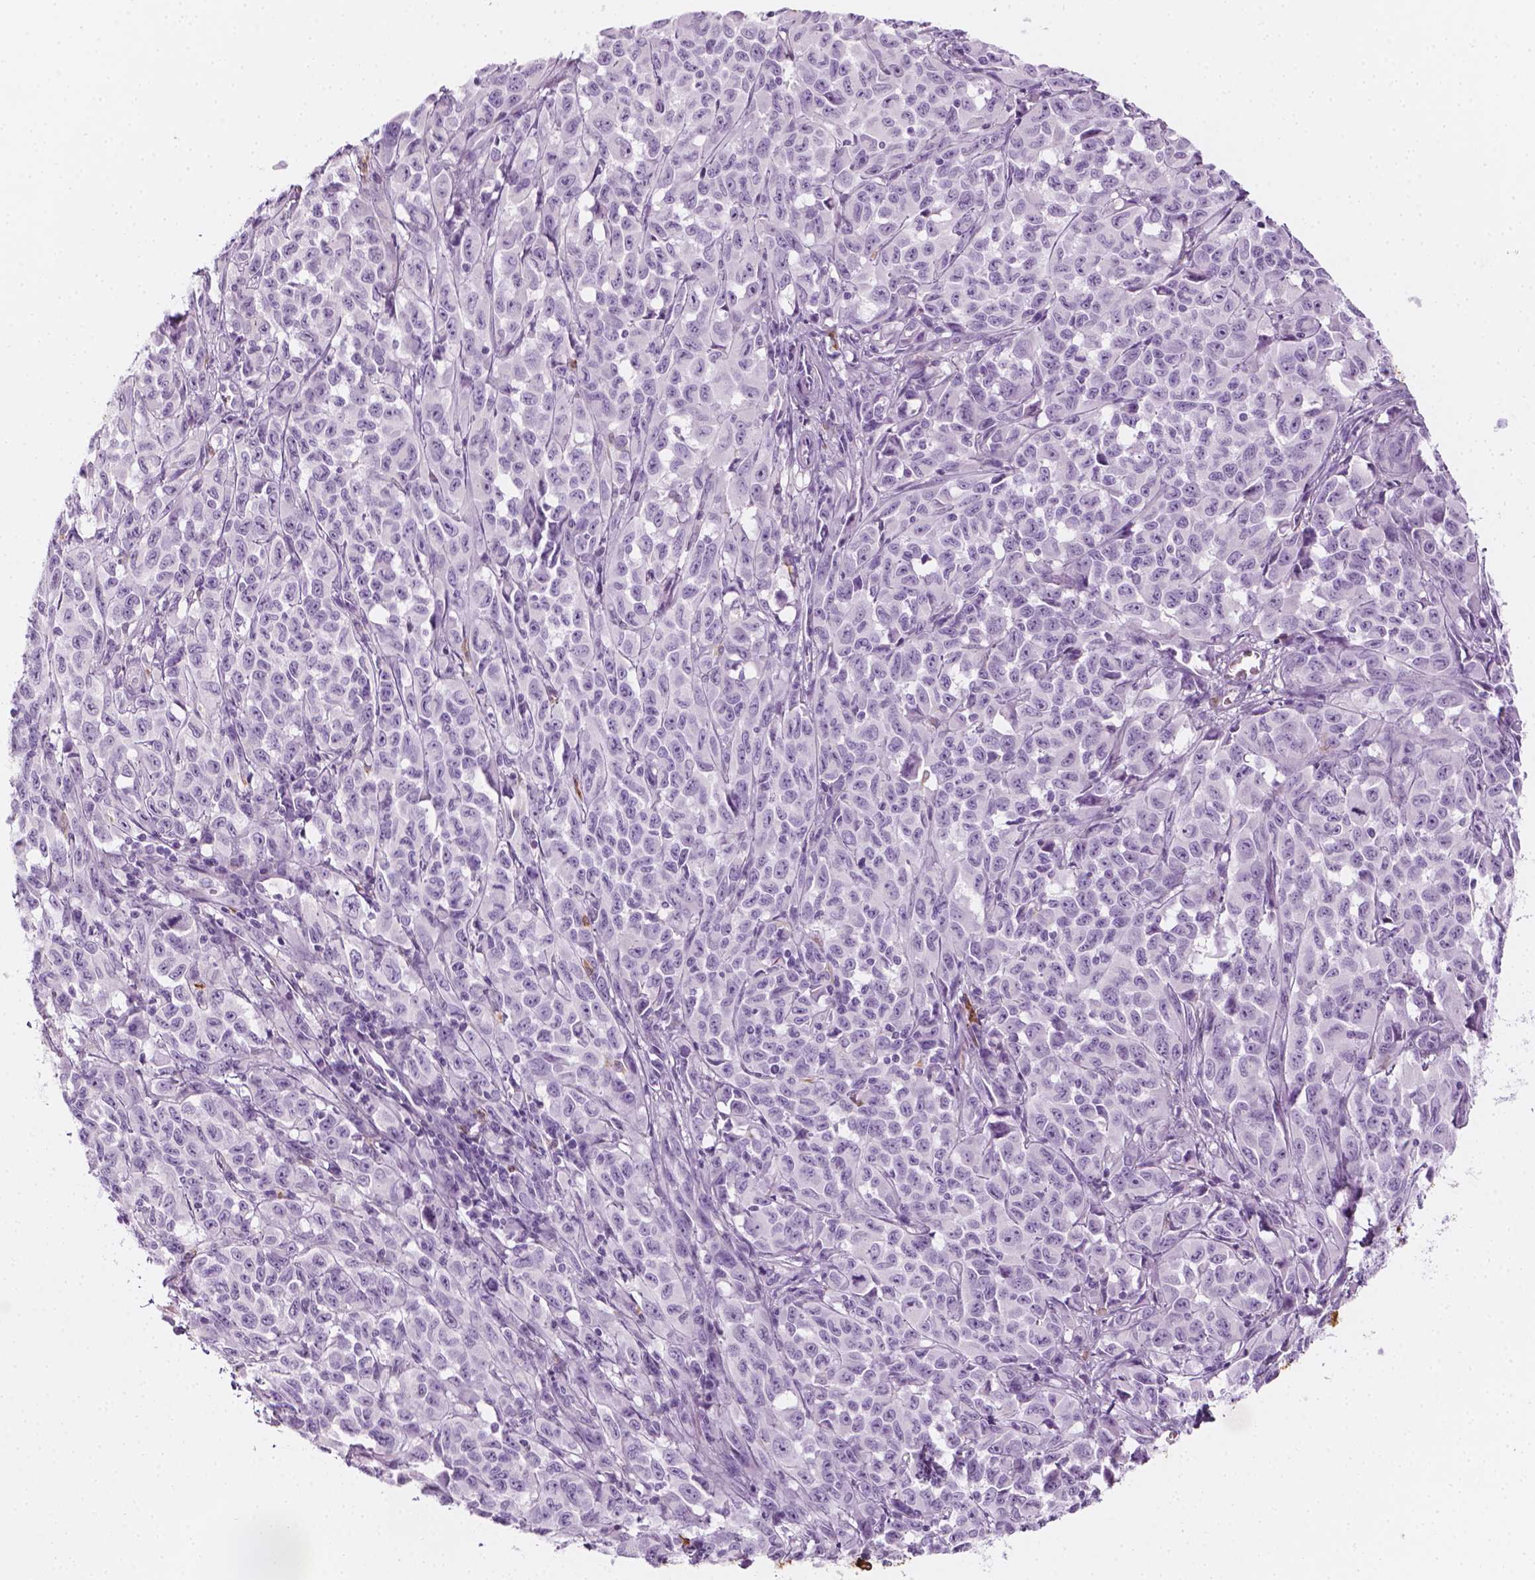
{"staining": {"intensity": "negative", "quantity": "none", "location": "none"}, "tissue": "melanoma", "cell_type": "Tumor cells", "image_type": "cancer", "snomed": [{"axis": "morphology", "description": "Malignant melanoma, NOS"}, {"axis": "topography", "description": "Vulva, labia, clitoris and Bartholin´s gland, NO"}], "caption": "The image shows no significant expression in tumor cells of malignant melanoma.", "gene": "CES1", "patient": {"sex": "female", "age": 75}}